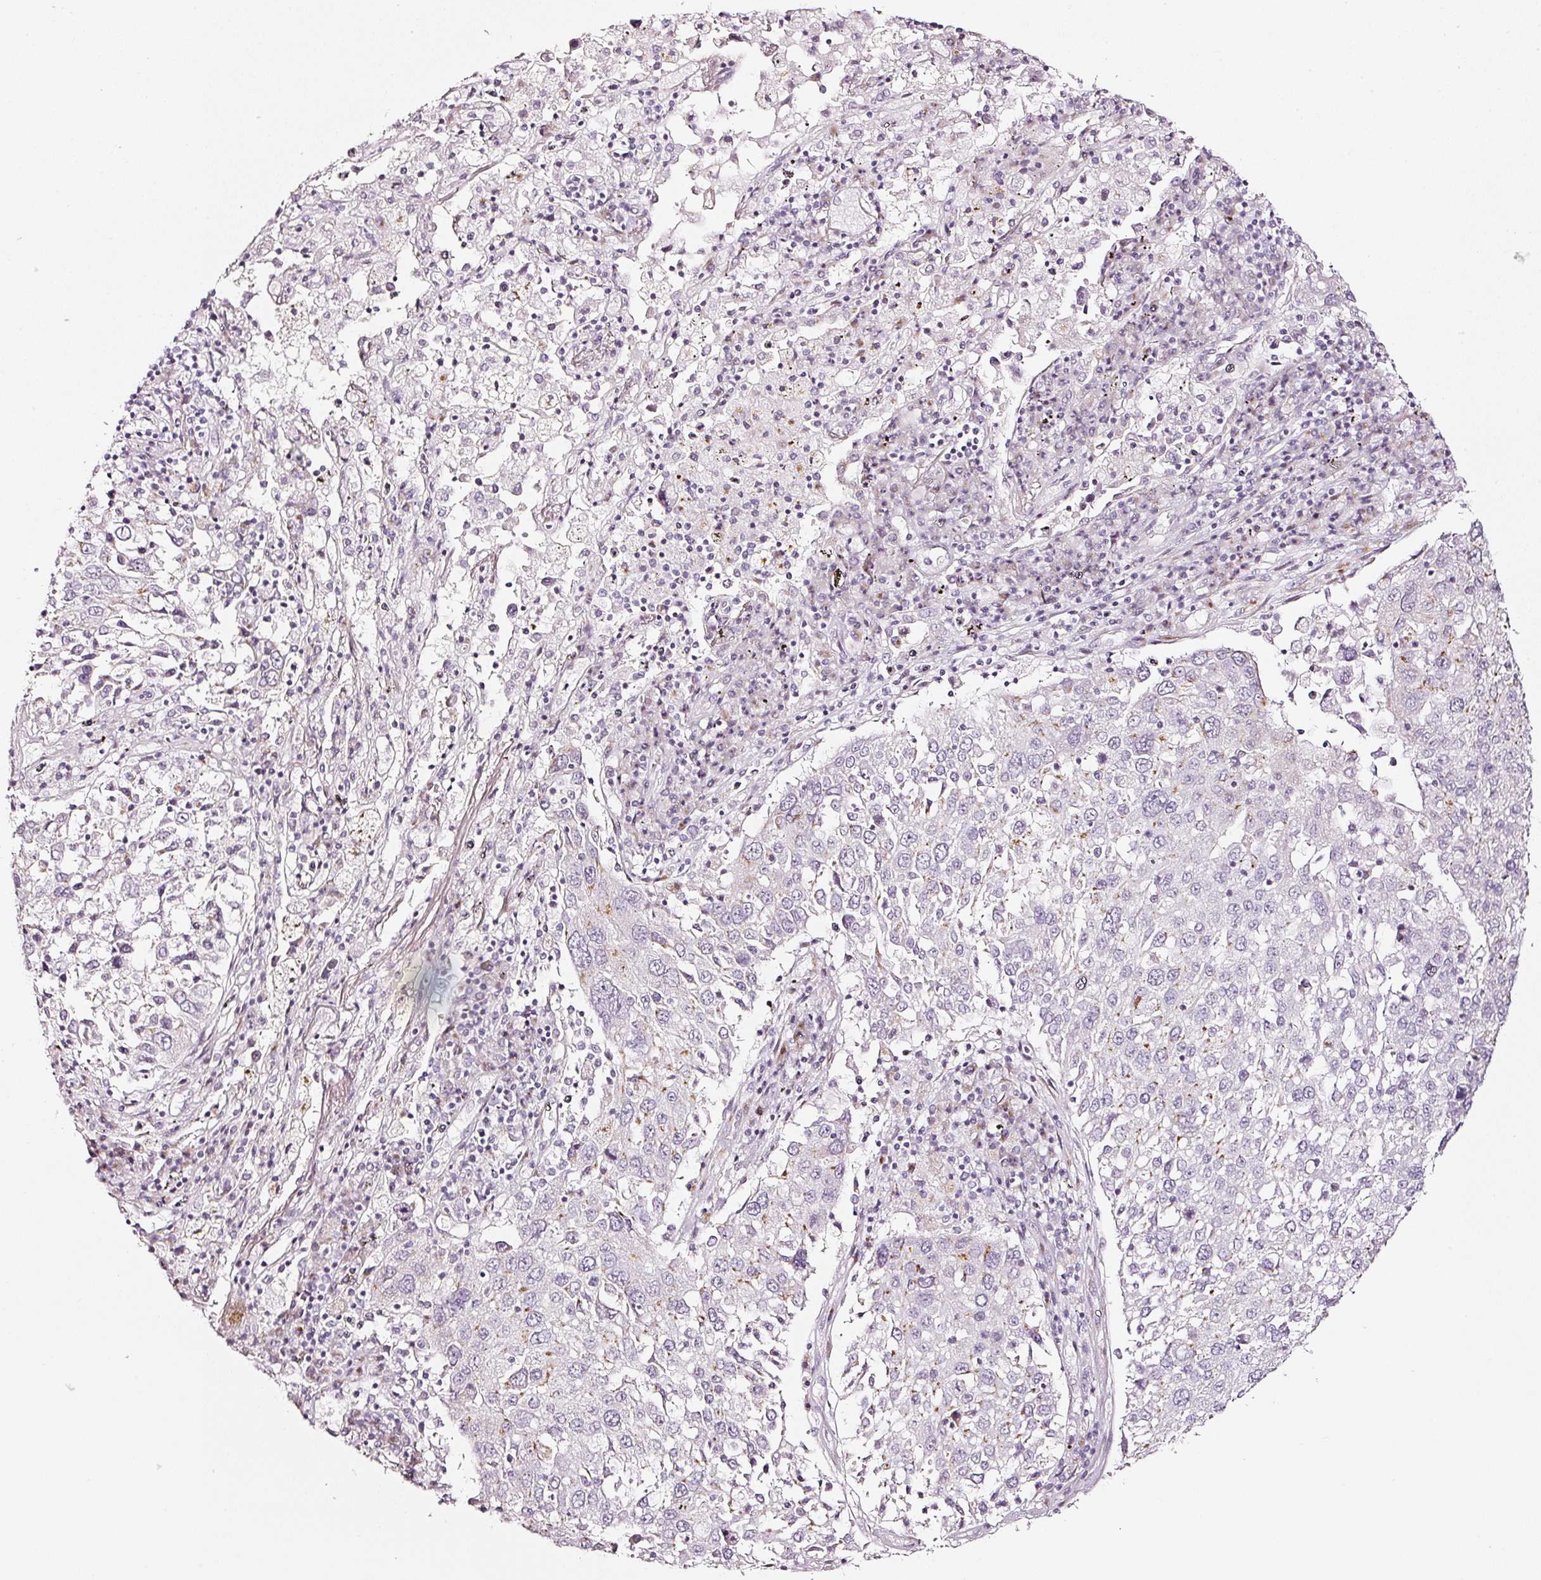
{"staining": {"intensity": "negative", "quantity": "none", "location": "none"}, "tissue": "lung cancer", "cell_type": "Tumor cells", "image_type": "cancer", "snomed": [{"axis": "morphology", "description": "Squamous cell carcinoma, NOS"}, {"axis": "topography", "description": "Lung"}], "caption": "A photomicrograph of lung squamous cell carcinoma stained for a protein displays no brown staining in tumor cells. (DAB immunohistochemistry (IHC), high magnification).", "gene": "SDF4", "patient": {"sex": "male", "age": 65}}